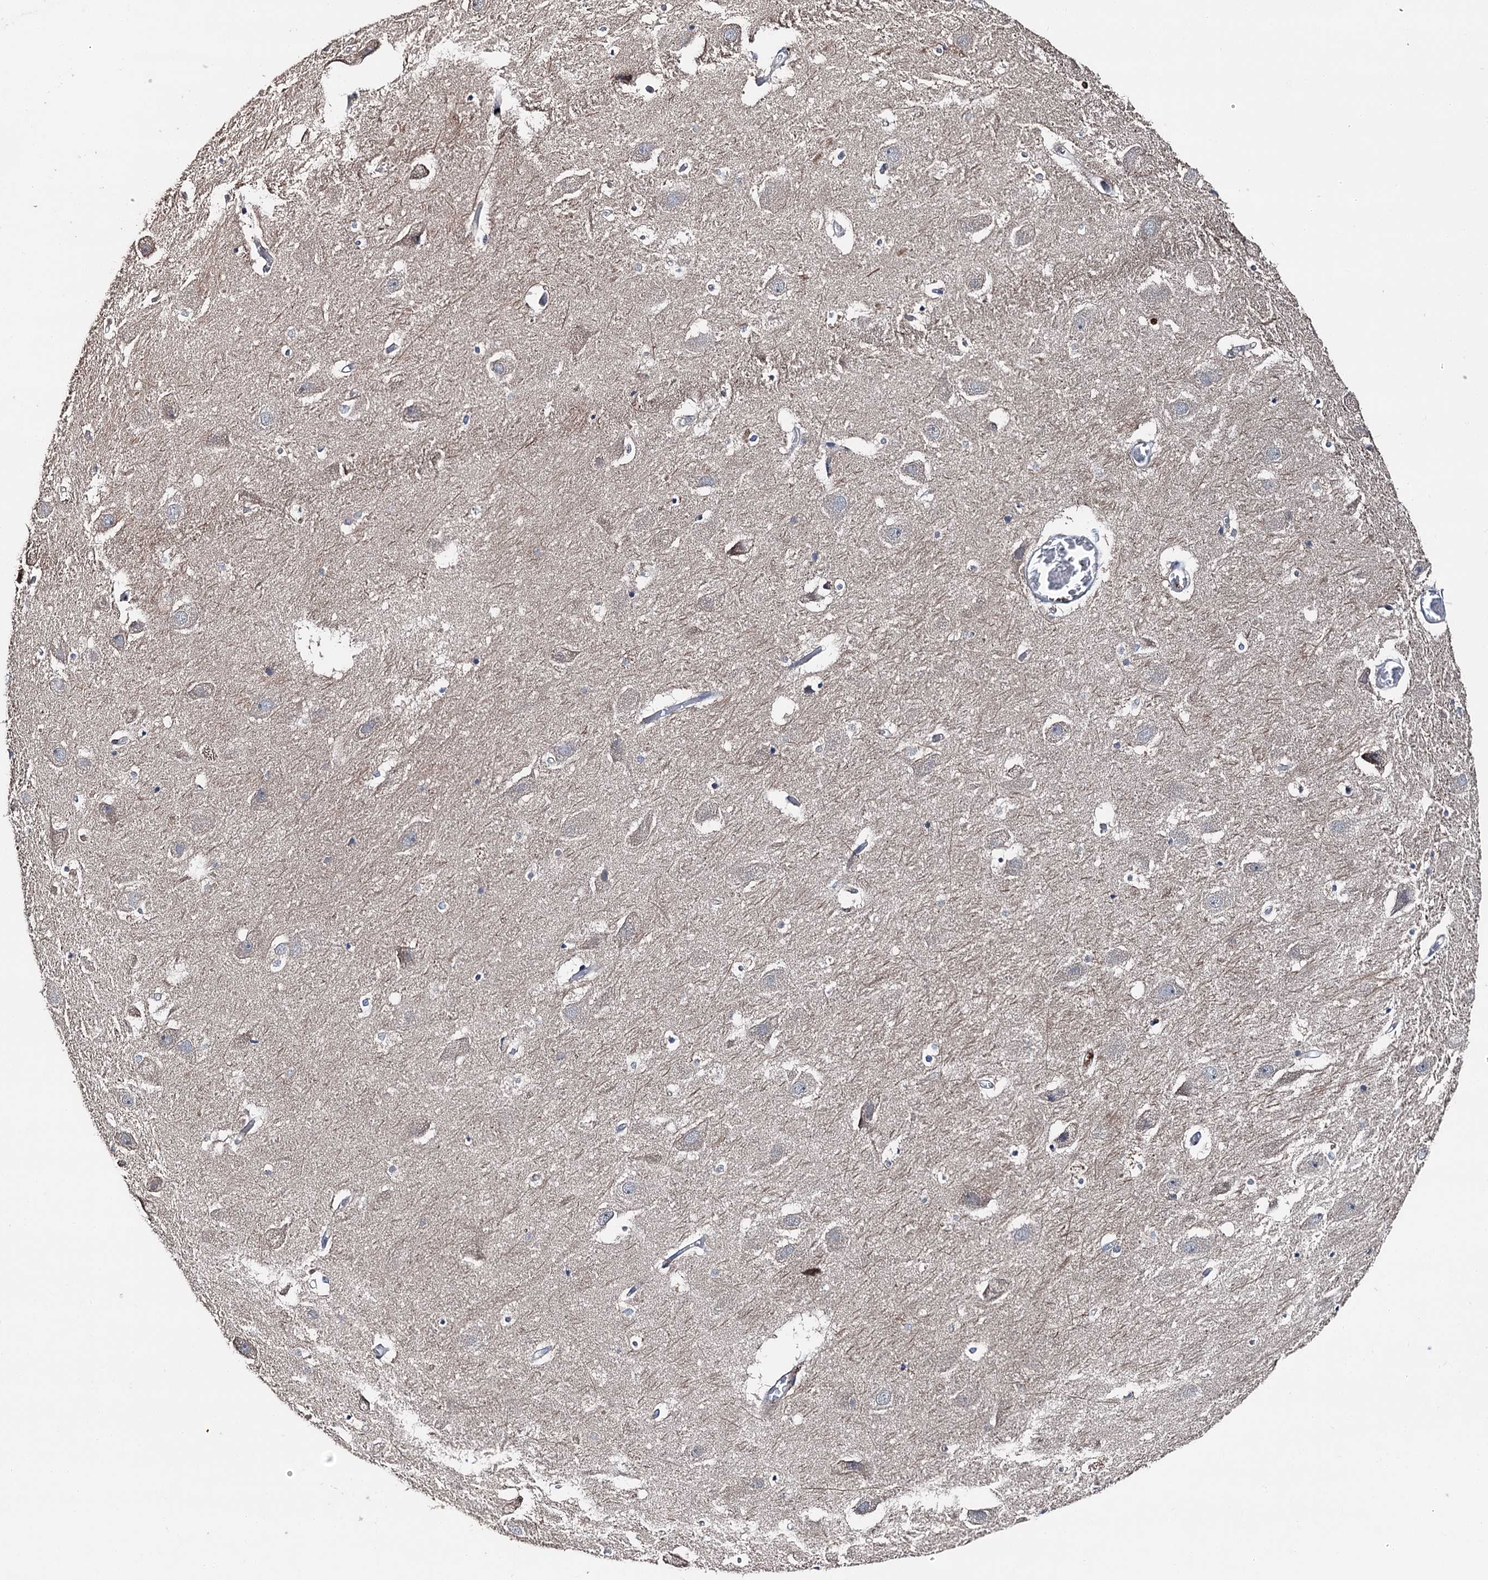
{"staining": {"intensity": "weak", "quantity": "<25%", "location": "cytoplasmic/membranous"}, "tissue": "hippocampus", "cell_type": "Glial cells", "image_type": "normal", "snomed": [{"axis": "morphology", "description": "Normal tissue, NOS"}, {"axis": "topography", "description": "Hippocampus"}], "caption": "Immunohistochemical staining of normal human hippocampus shows no significant expression in glial cells.", "gene": "SLC22A25", "patient": {"sex": "female", "age": 52}}